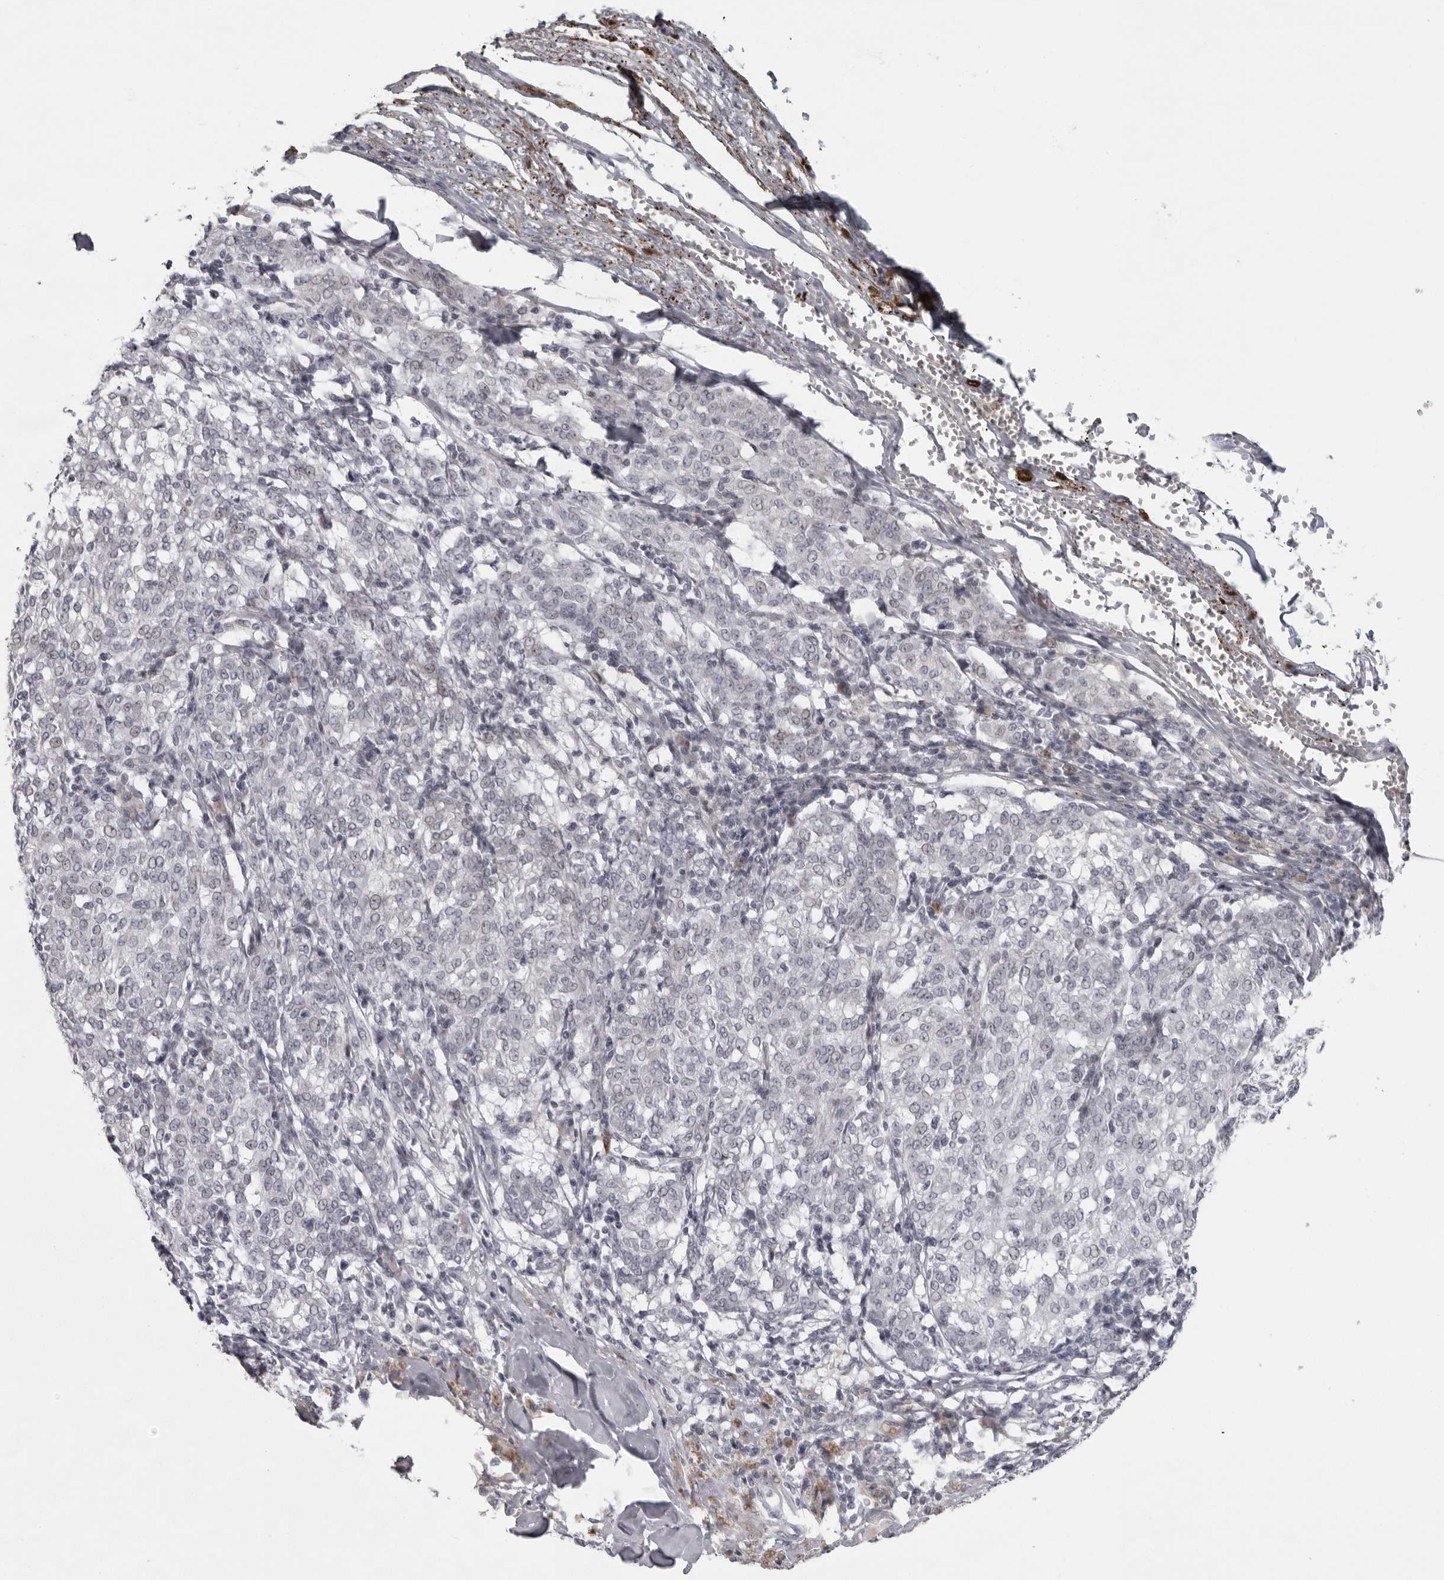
{"staining": {"intensity": "negative", "quantity": "none", "location": "none"}, "tissue": "melanoma", "cell_type": "Tumor cells", "image_type": "cancer", "snomed": [{"axis": "morphology", "description": "Malignant melanoma, NOS"}, {"axis": "topography", "description": "Skin"}], "caption": "Human melanoma stained for a protein using immunohistochemistry demonstrates no staining in tumor cells.", "gene": "NUDT18", "patient": {"sex": "female", "age": 72}}